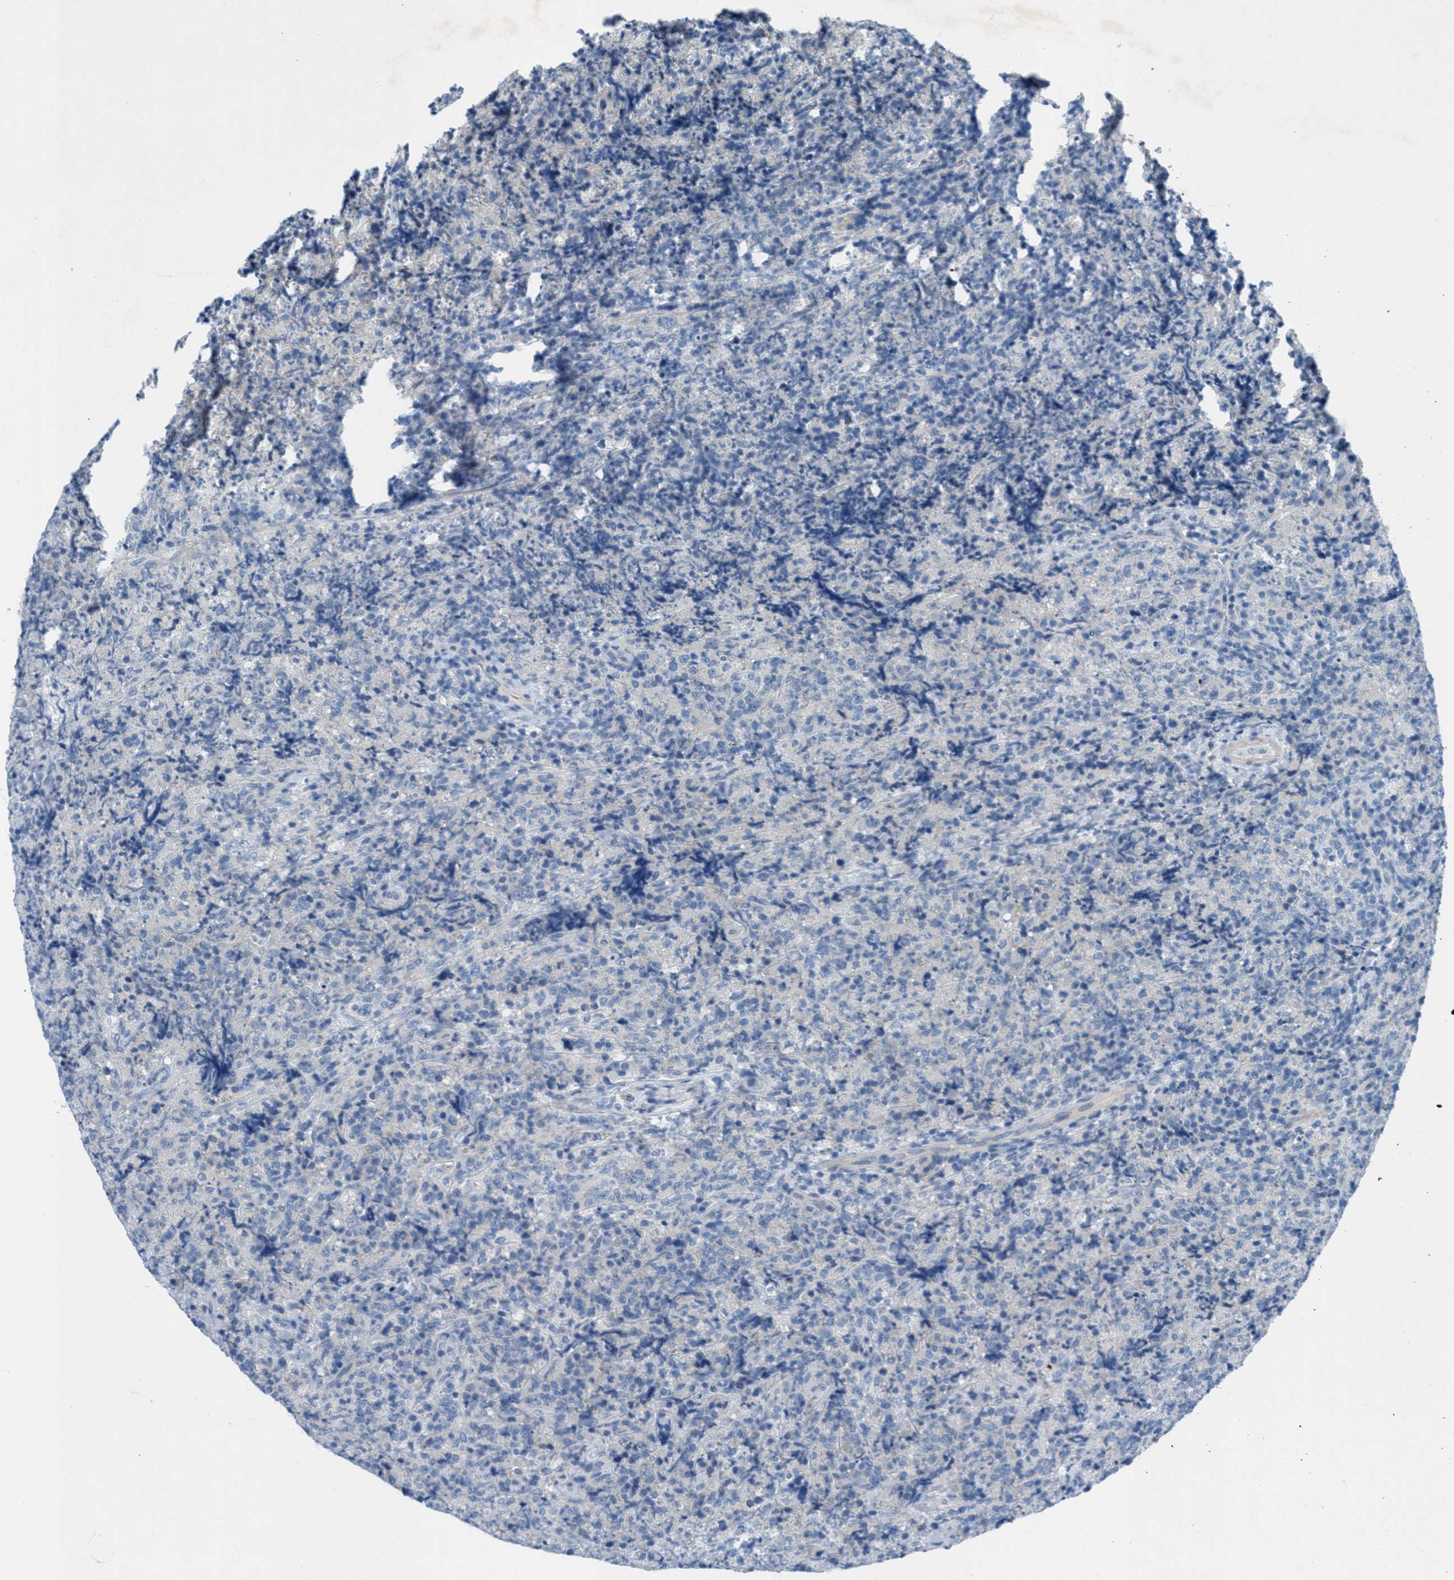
{"staining": {"intensity": "negative", "quantity": "none", "location": "none"}, "tissue": "lymphoma", "cell_type": "Tumor cells", "image_type": "cancer", "snomed": [{"axis": "morphology", "description": "Malignant lymphoma, non-Hodgkin's type, High grade"}, {"axis": "topography", "description": "Tonsil"}], "caption": "This is an immunohistochemistry (IHC) image of lymphoma. There is no staining in tumor cells.", "gene": "GALNT17", "patient": {"sex": "female", "age": 36}}